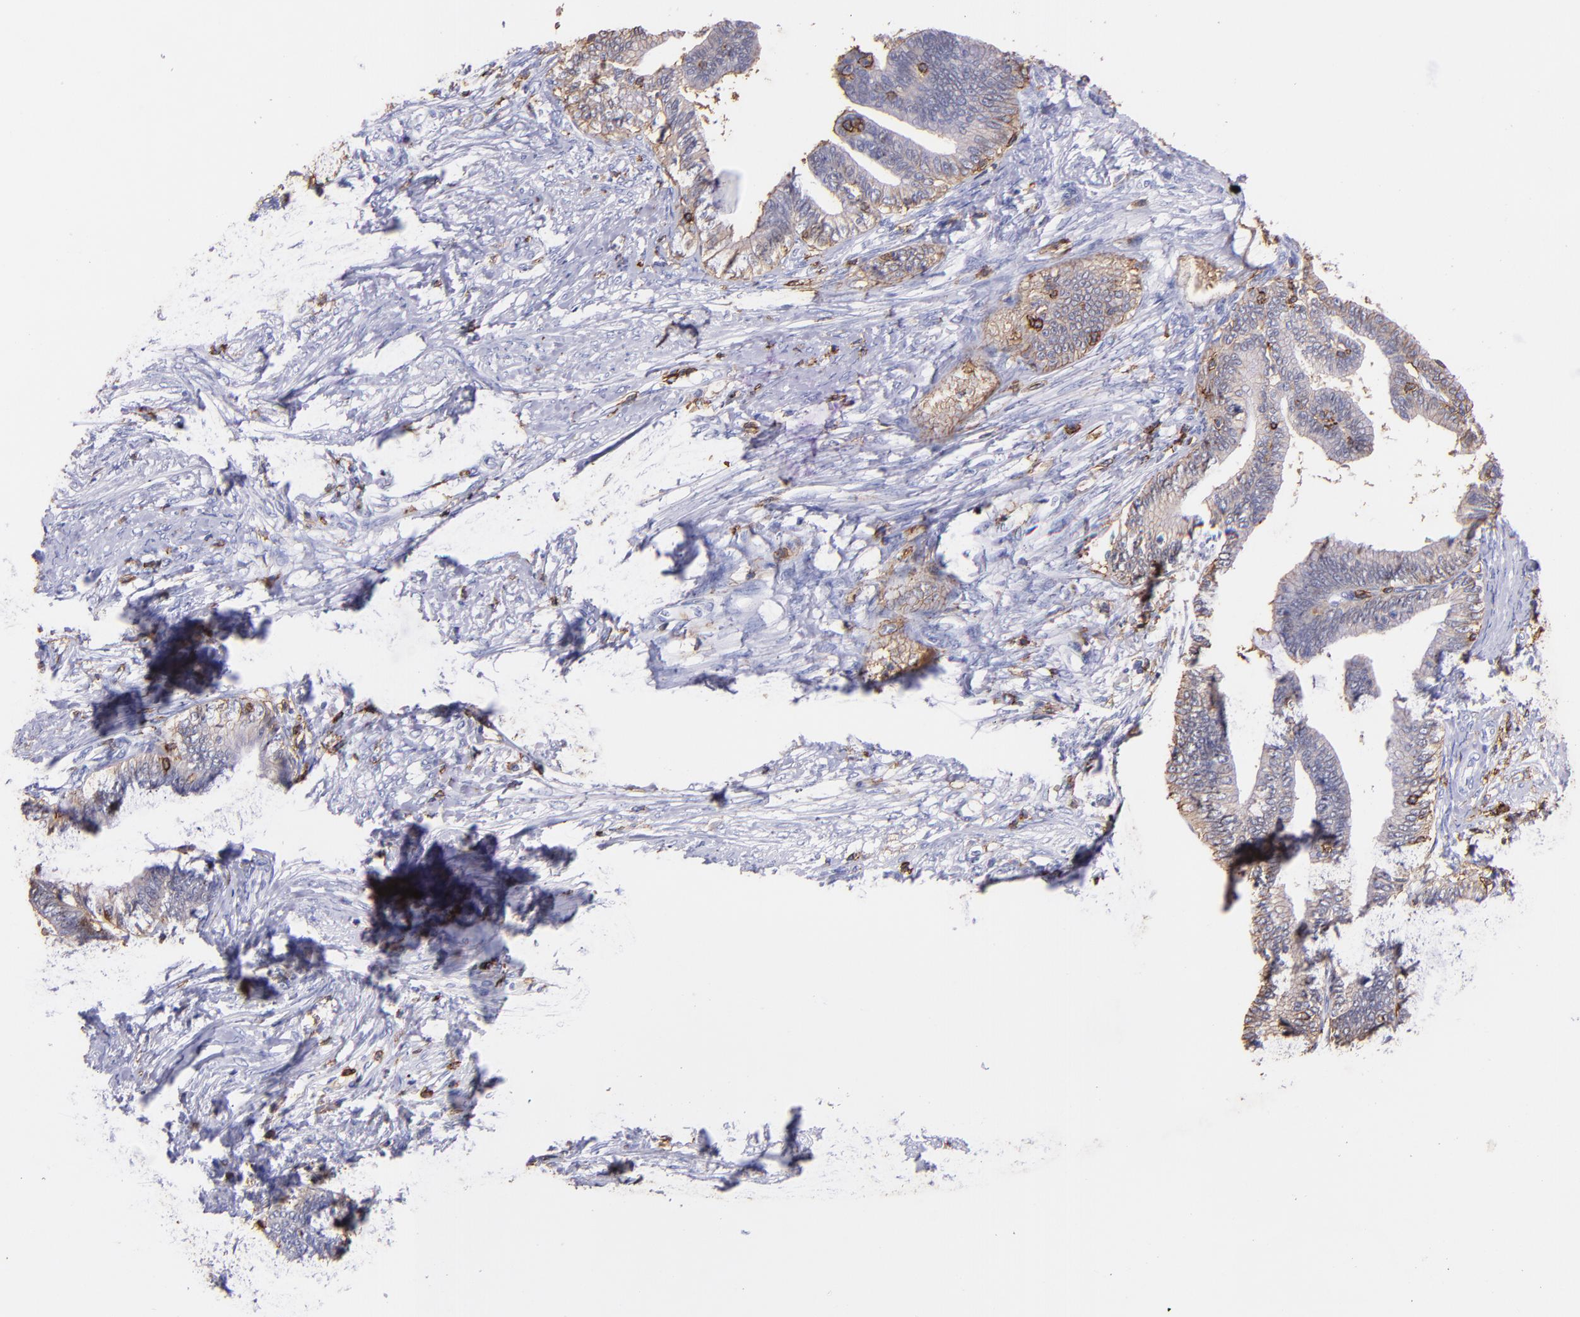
{"staining": {"intensity": "weak", "quantity": "25%-75%", "location": "cytoplasmic/membranous"}, "tissue": "cervical cancer", "cell_type": "Tumor cells", "image_type": "cancer", "snomed": [{"axis": "morphology", "description": "Adenocarcinoma, NOS"}, {"axis": "topography", "description": "Cervix"}], "caption": "A micrograph of cervical adenocarcinoma stained for a protein shows weak cytoplasmic/membranous brown staining in tumor cells. (Stains: DAB (3,3'-diaminobenzidine) in brown, nuclei in blue, Microscopy: brightfield microscopy at high magnification).", "gene": "SPN", "patient": {"sex": "female", "age": 36}}